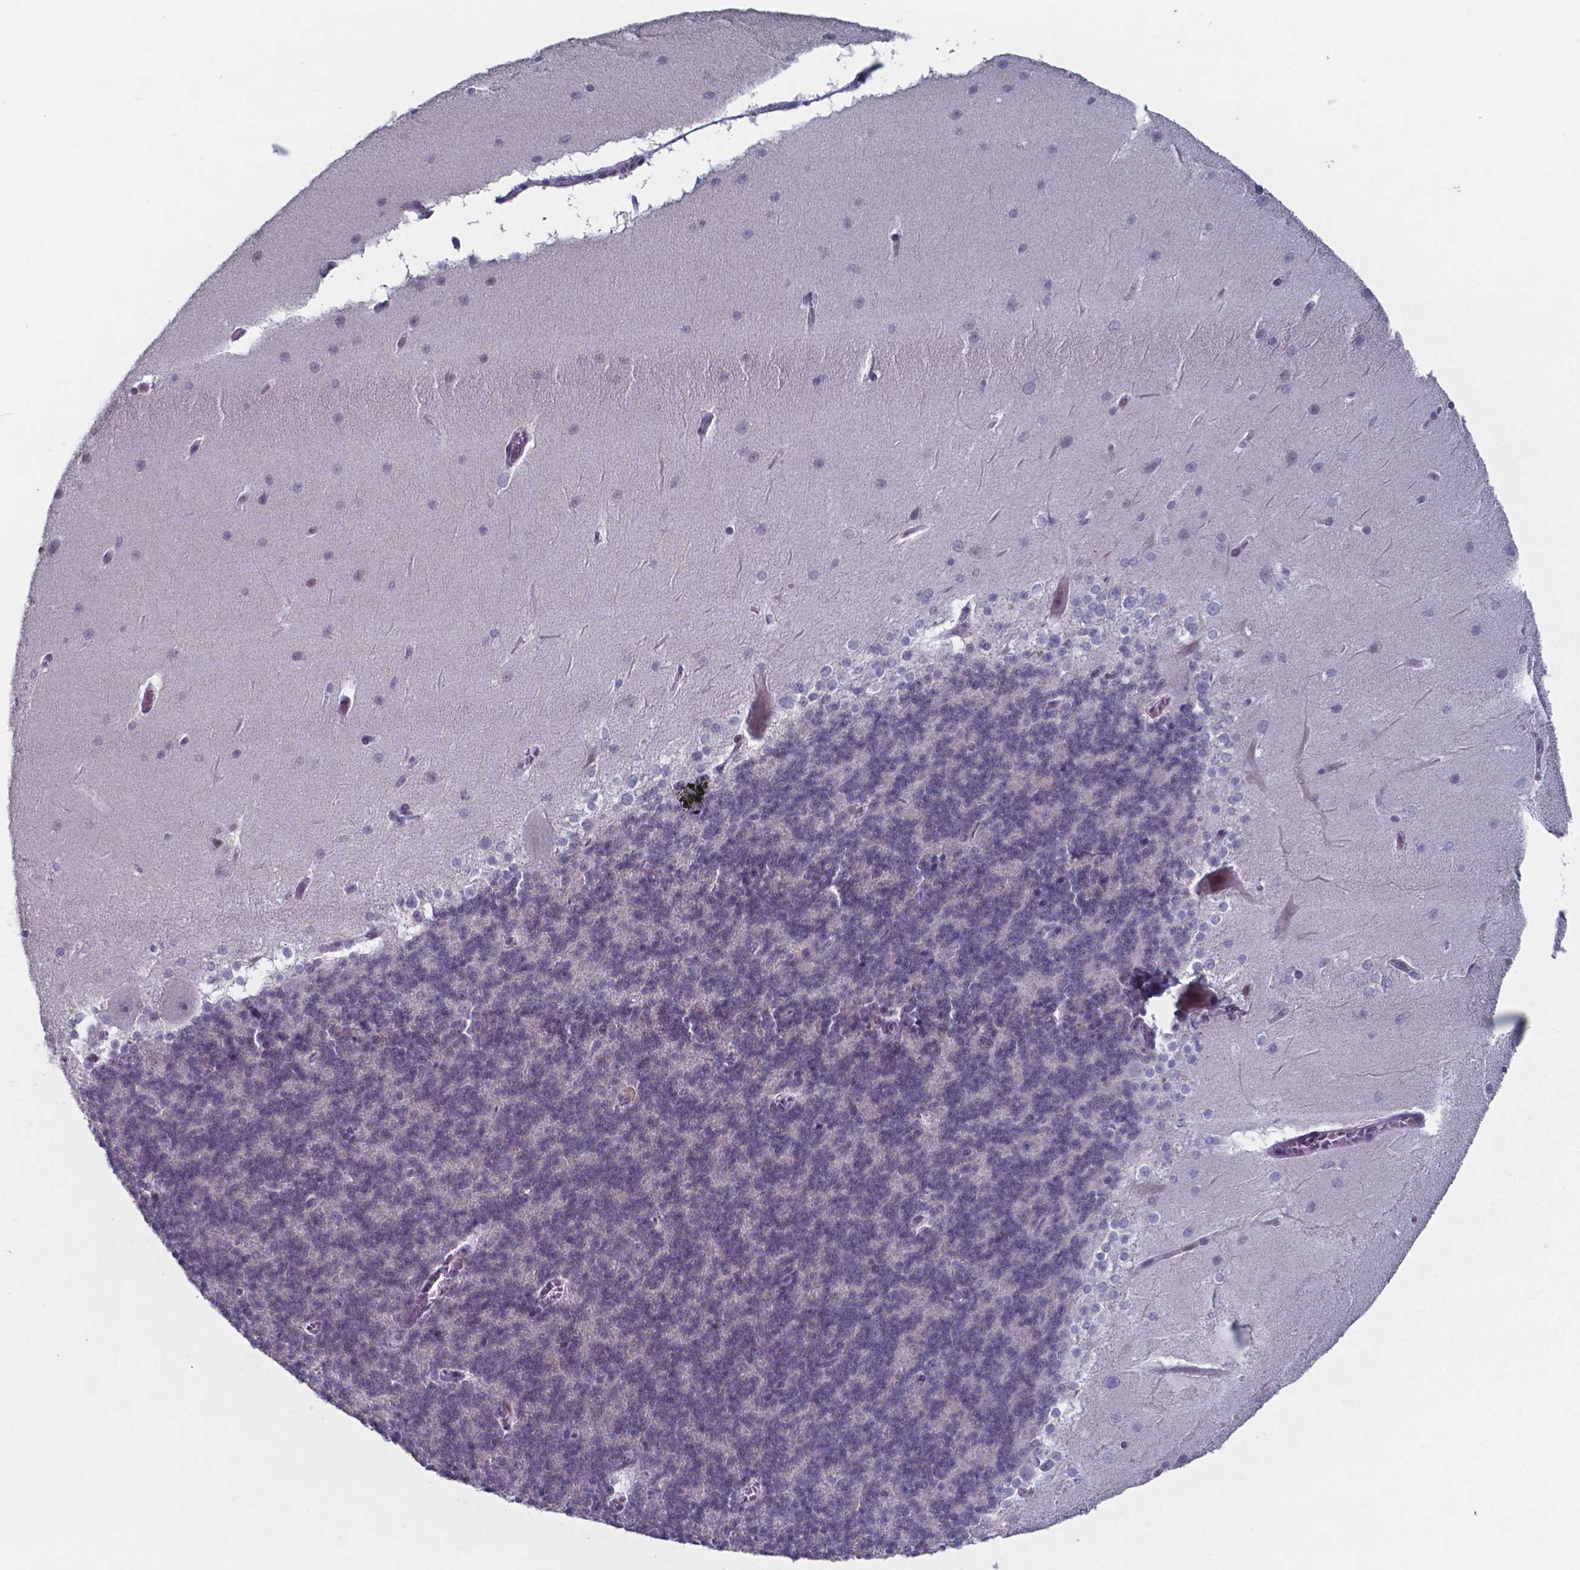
{"staining": {"intensity": "negative", "quantity": "none", "location": "none"}, "tissue": "cerebellum", "cell_type": "Cells in granular layer", "image_type": "normal", "snomed": [{"axis": "morphology", "description": "Normal tissue, NOS"}, {"axis": "topography", "description": "Cerebellum"}], "caption": "Protein analysis of normal cerebellum shows no significant staining in cells in granular layer. (DAB immunohistochemistry (IHC) with hematoxylin counter stain).", "gene": "TDP2", "patient": {"sex": "female", "age": 19}}